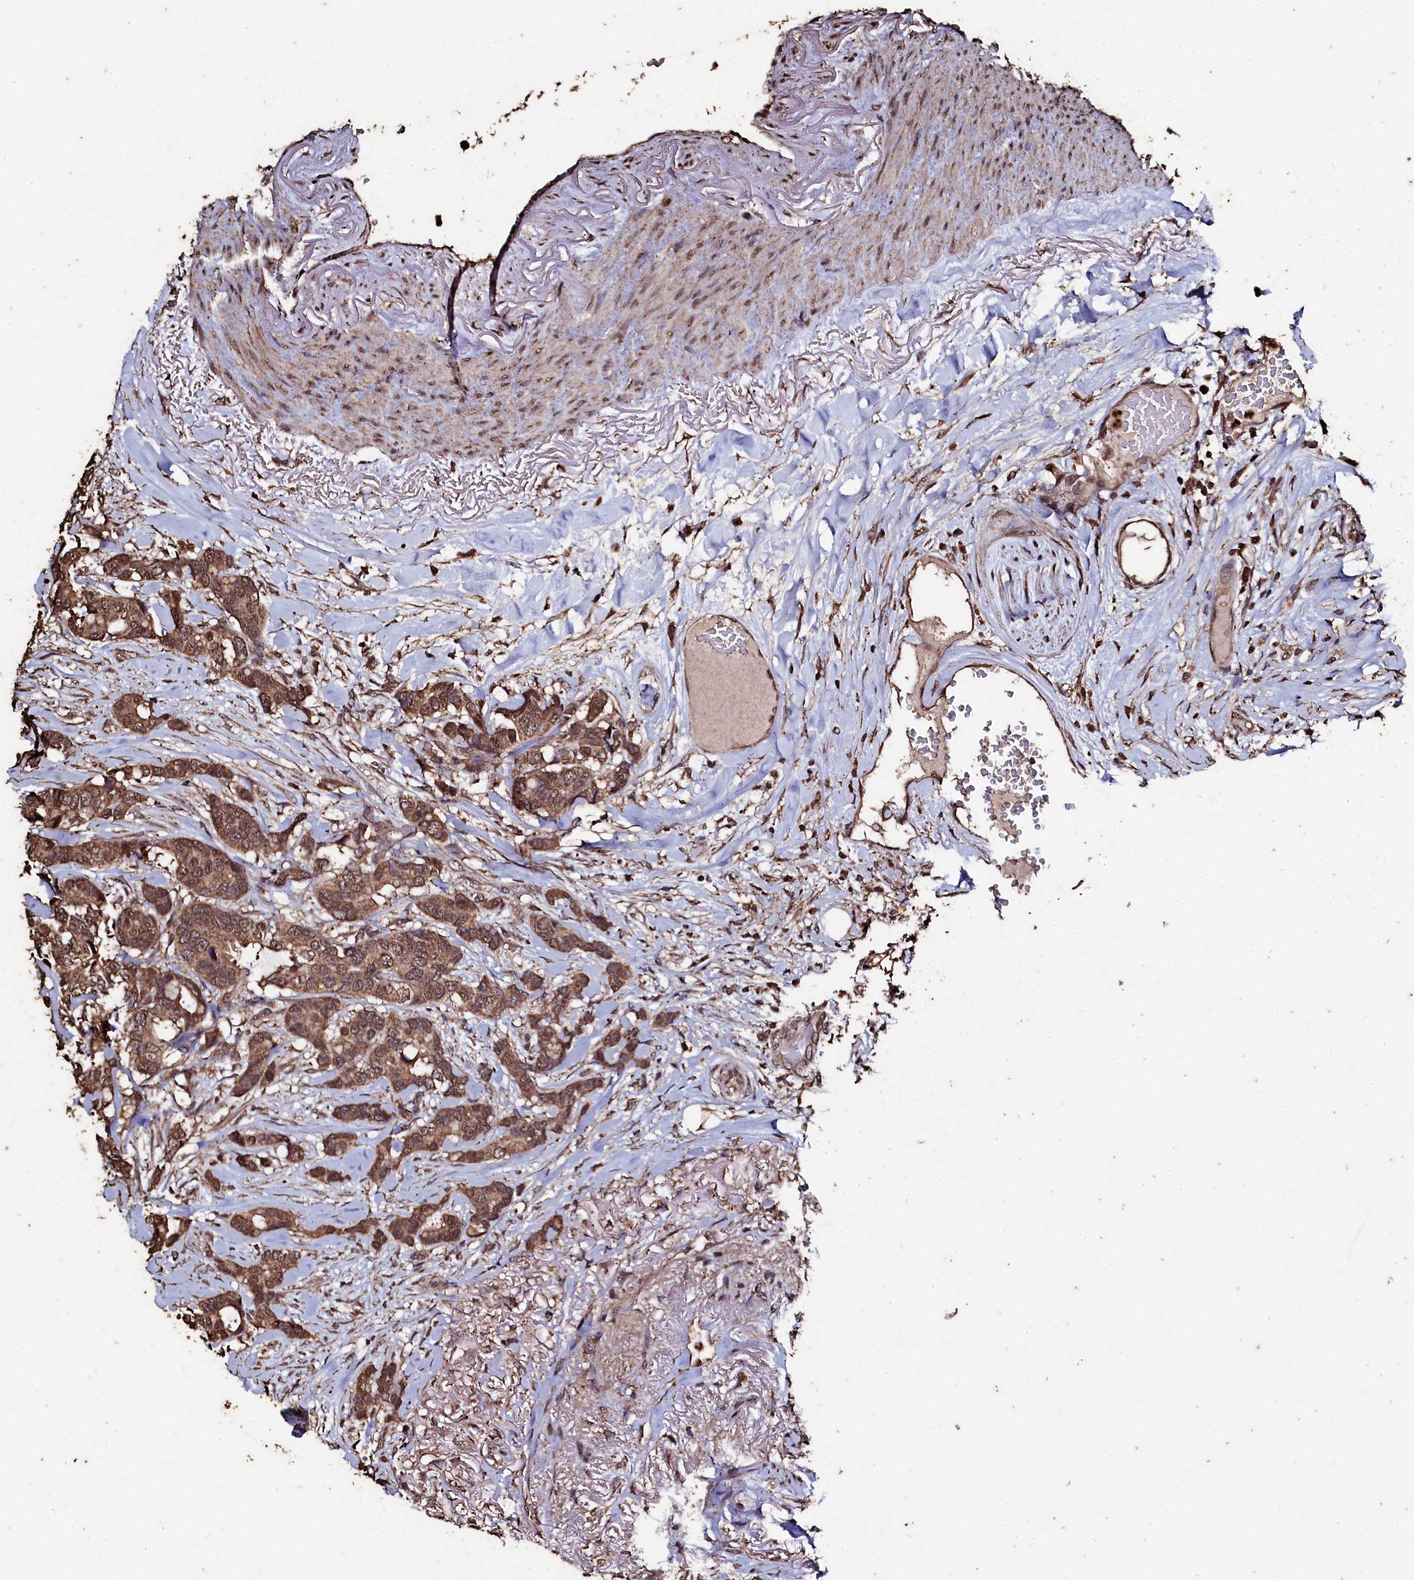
{"staining": {"intensity": "moderate", "quantity": ">75%", "location": "cytoplasmic/membranous,nuclear"}, "tissue": "breast cancer", "cell_type": "Tumor cells", "image_type": "cancer", "snomed": [{"axis": "morphology", "description": "Duct carcinoma"}, {"axis": "topography", "description": "Breast"}], "caption": "Protein staining of breast intraductal carcinoma tissue reveals moderate cytoplasmic/membranous and nuclear positivity in about >75% of tumor cells.", "gene": "FAAP24", "patient": {"sex": "female", "age": 87}}